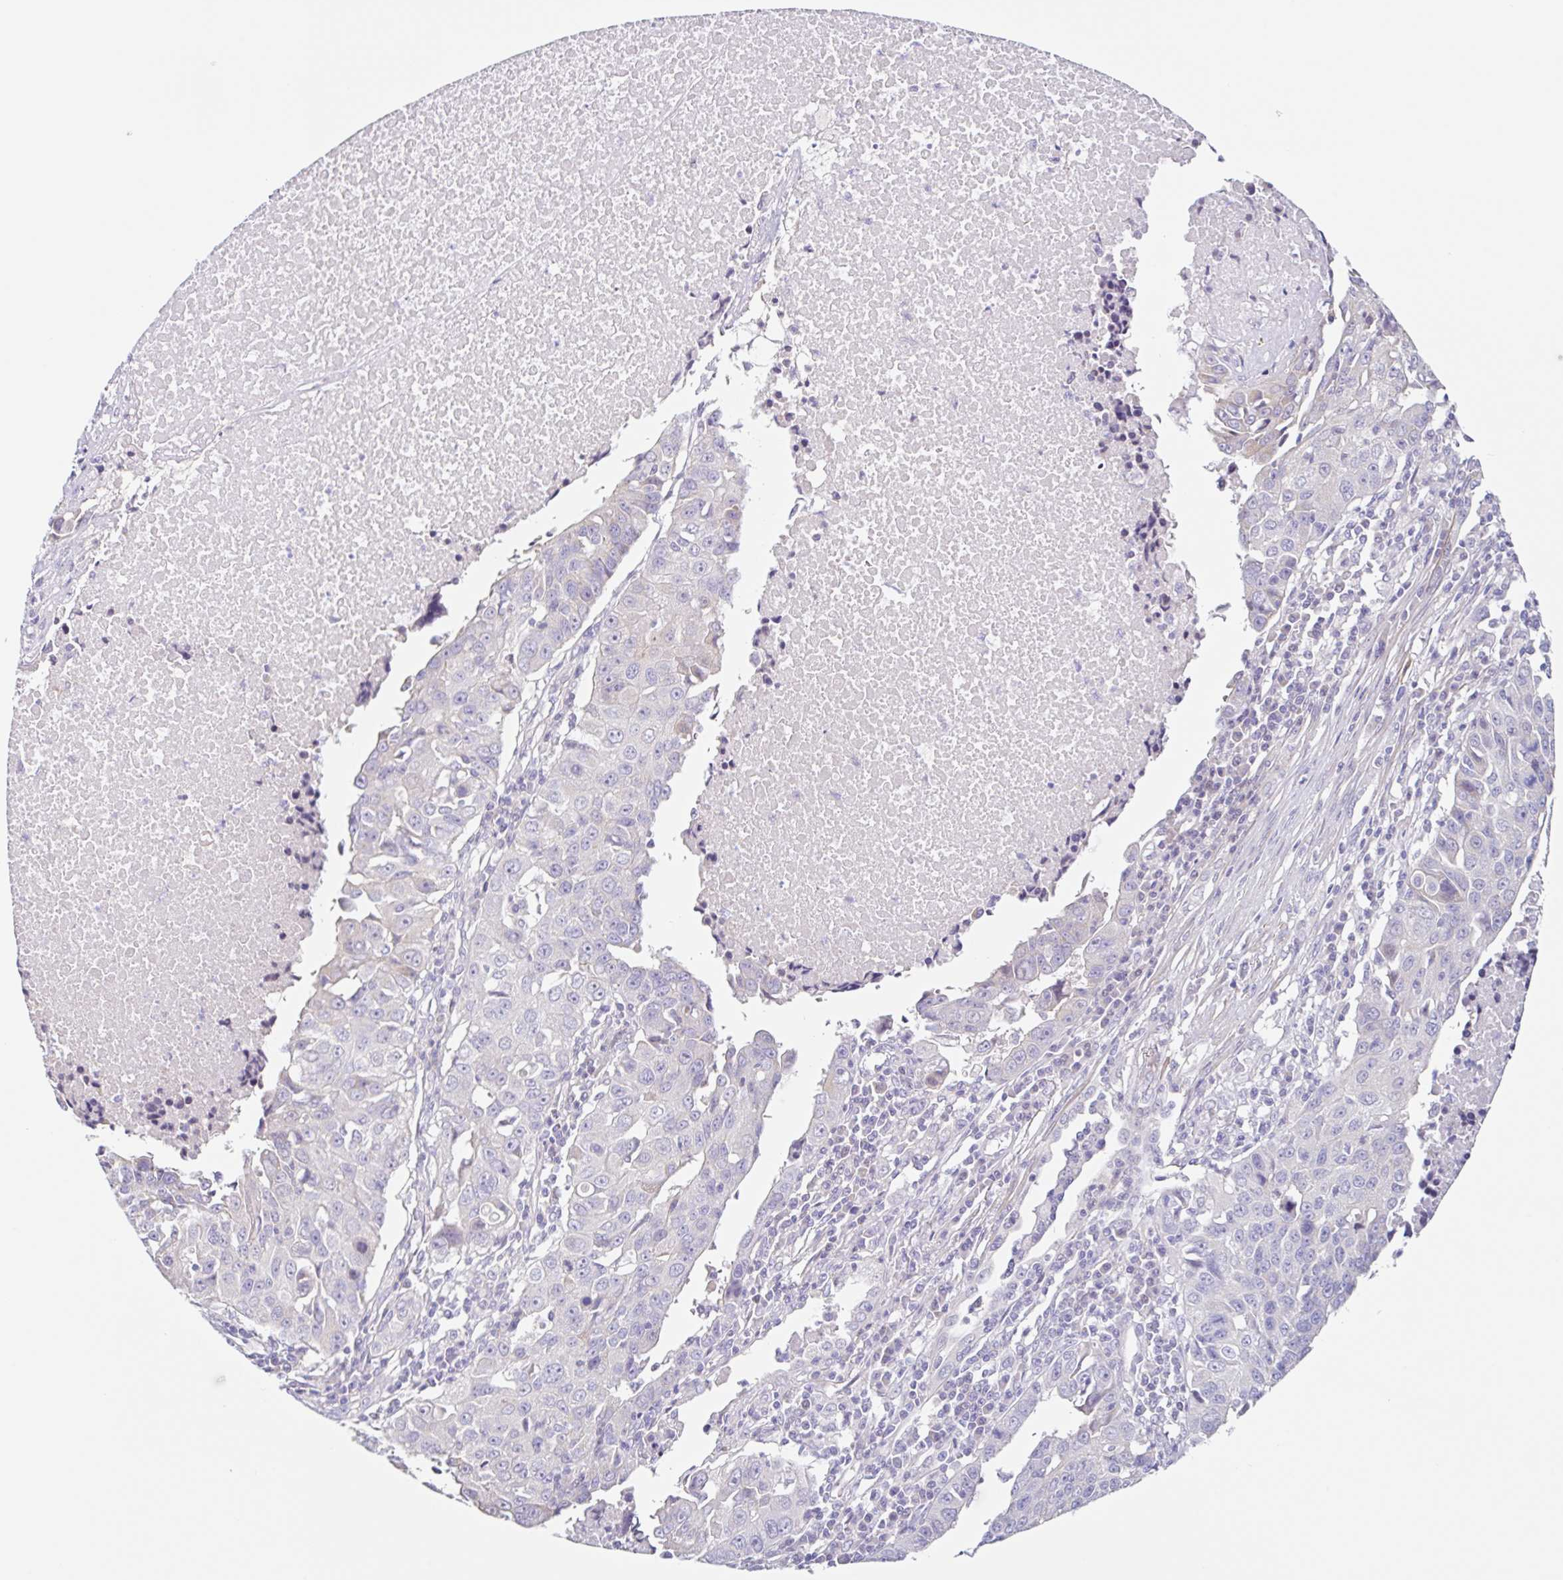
{"staining": {"intensity": "negative", "quantity": "none", "location": "none"}, "tissue": "lung cancer", "cell_type": "Tumor cells", "image_type": "cancer", "snomed": [{"axis": "morphology", "description": "Squamous cell carcinoma, NOS"}, {"axis": "topography", "description": "Lung"}], "caption": "Tumor cells show no significant protein expression in squamous cell carcinoma (lung).", "gene": "DCAF17", "patient": {"sex": "female", "age": 66}}